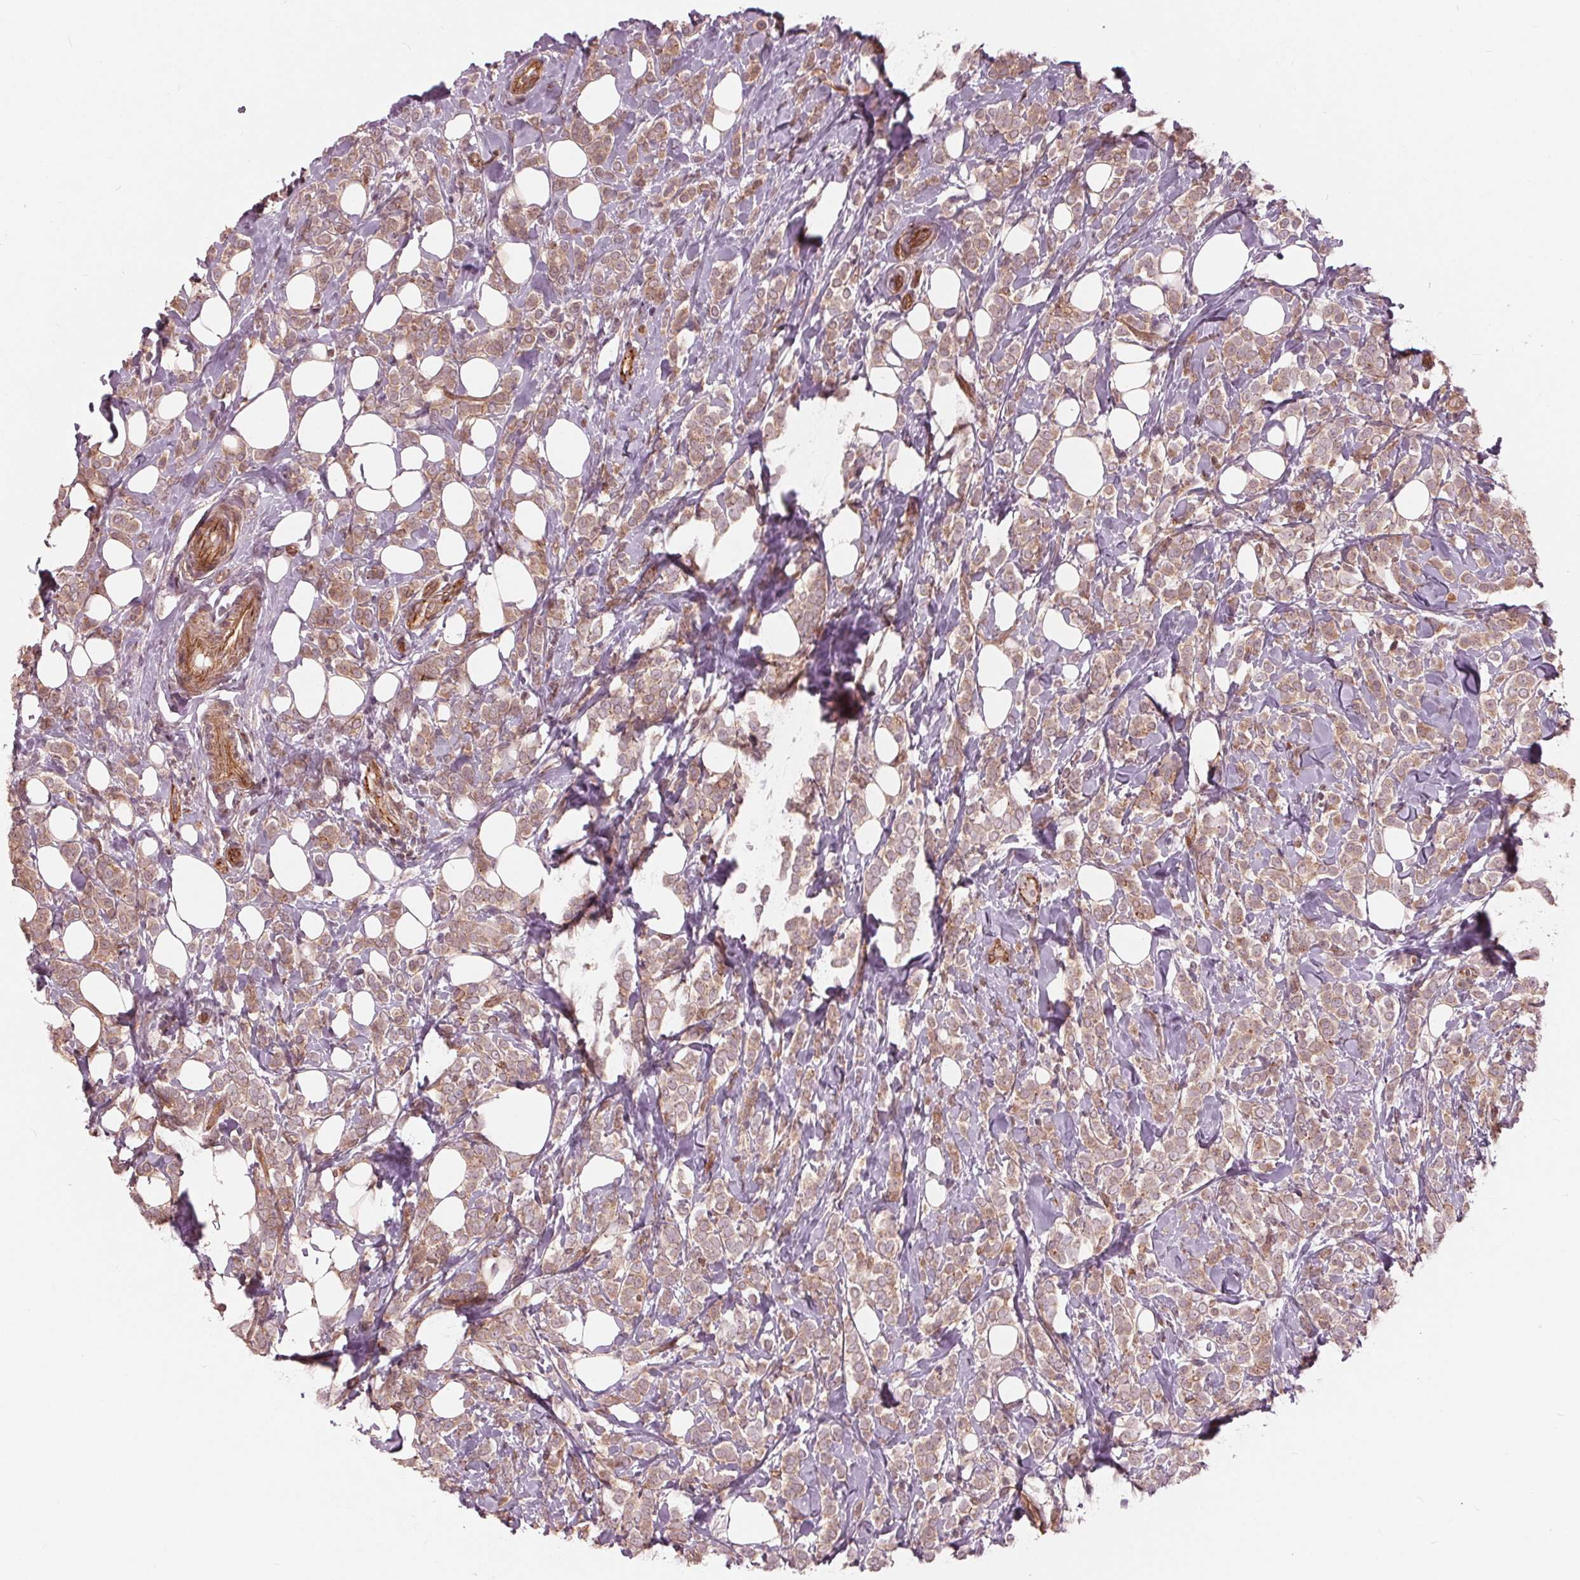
{"staining": {"intensity": "moderate", "quantity": ">75%", "location": "cytoplasmic/membranous"}, "tissue": "breast cancer", "cell_type": "Tumor cells", "image_type": "cancer", "snomed": [{"axis": "morphology", "description": "Lobular carcinoma"}, {"axis": "topography", "description": "Breast"}], "caption": "Lobular carcinoma (breast) tissue displays moderate cytoplasmic/membranous positivity in about >75% of tumor cells, visualized by immunohistochemistry.", "gene": "TXNIP", "patient": {"sex": "female", "age": 49}}